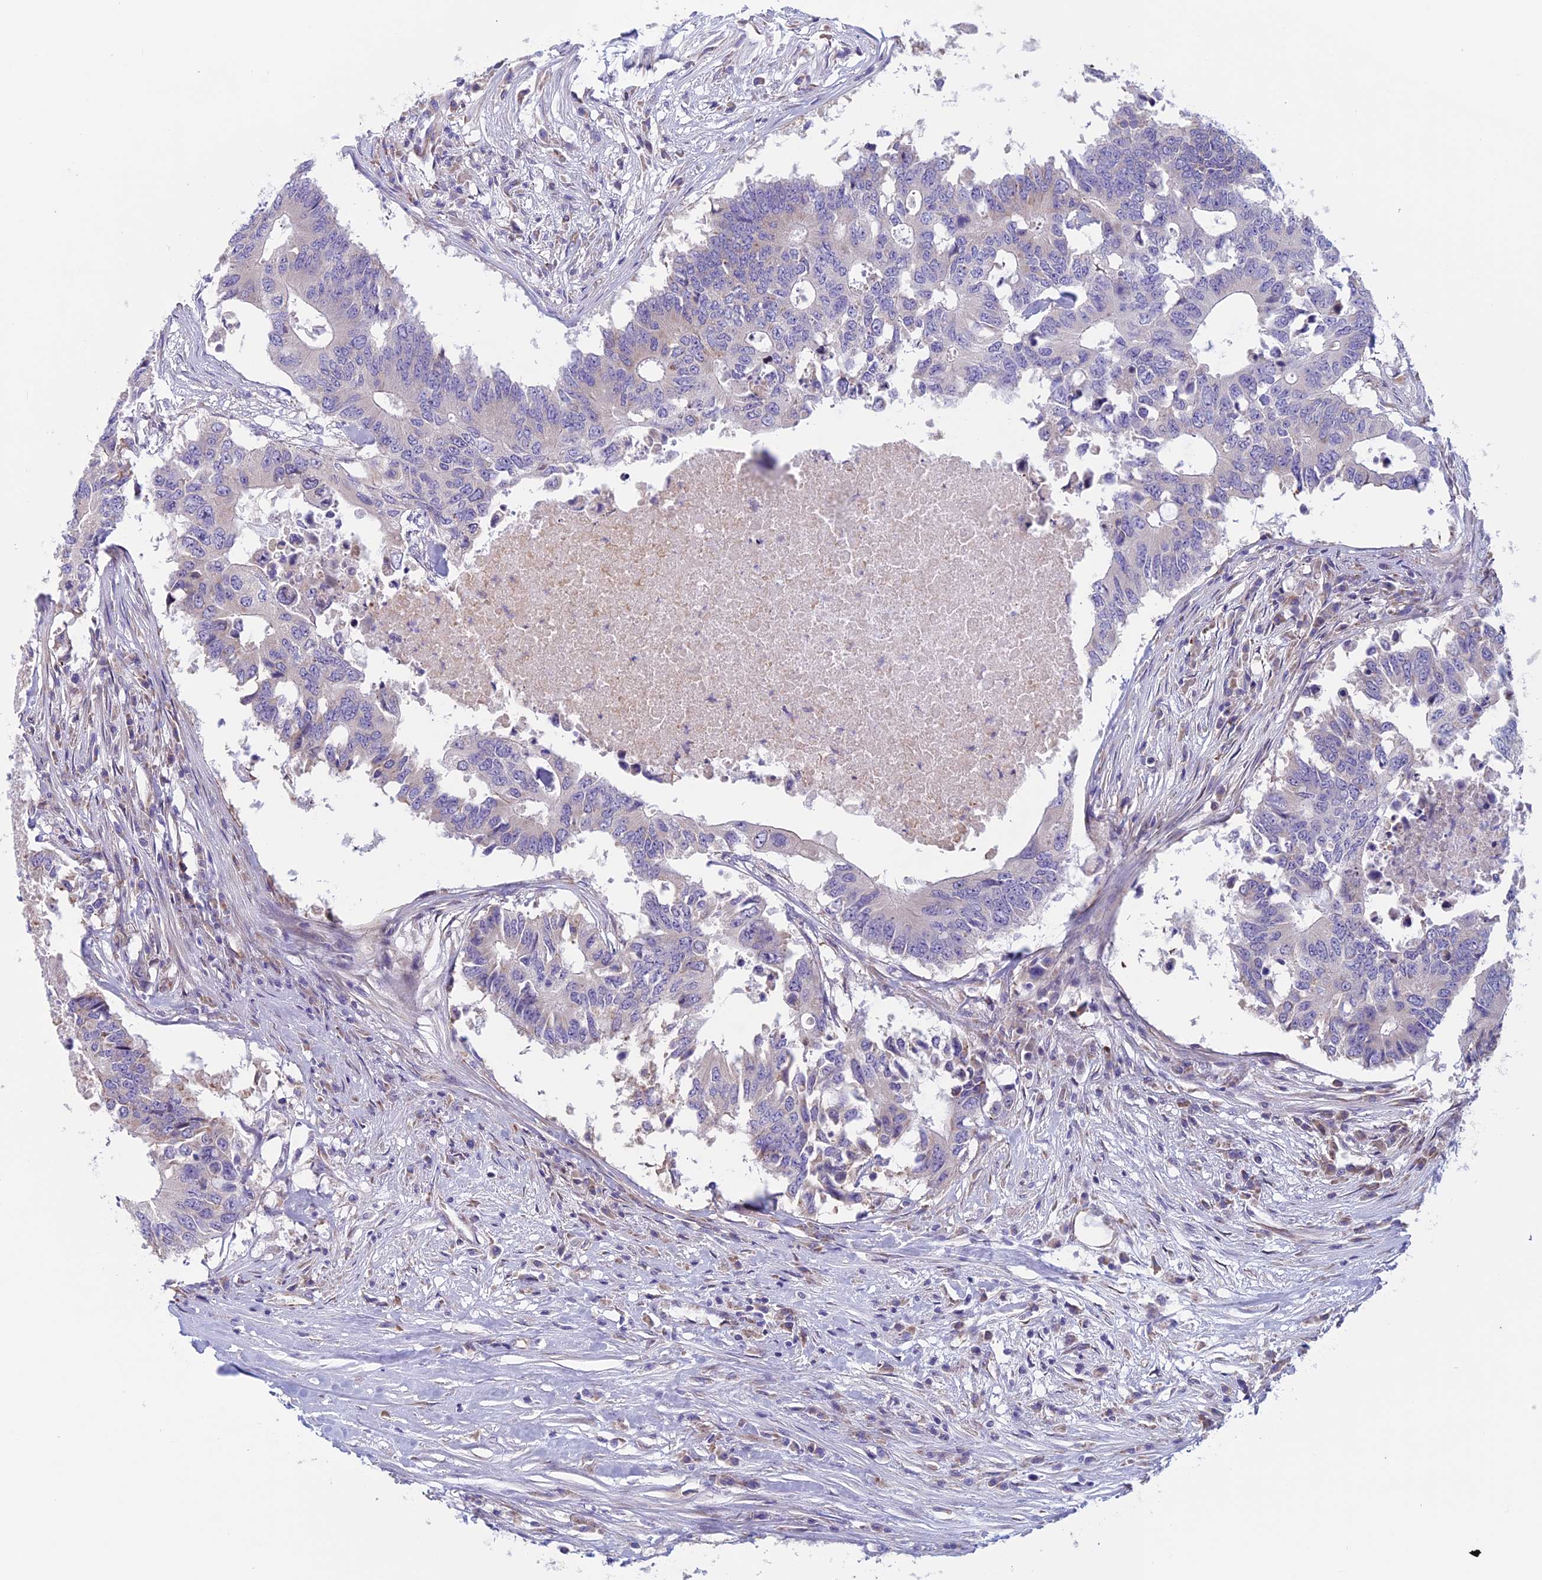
{"staining": {"intensity": "negative", "quantity": "none", "location": "none"}, "tissue": "colorectal cancer", "cell_type": "Tumor cells", "image_type": "cancer", "snomed": [{"axis": "morphology", "description": "Adenocarcinoma, NOS"}, {"axis": "topography", "description": "Colon"}], "caption": "Immunohistochemistry photomicrograph of human colorectal cancer (adenocarcinoma) stained for a protein (brown), which demonstrates no positivity in tumor cells. Nuclei are stained in blue.", "gene": "BCL2L10", "patient": {"sex": "male", "age": 71}}